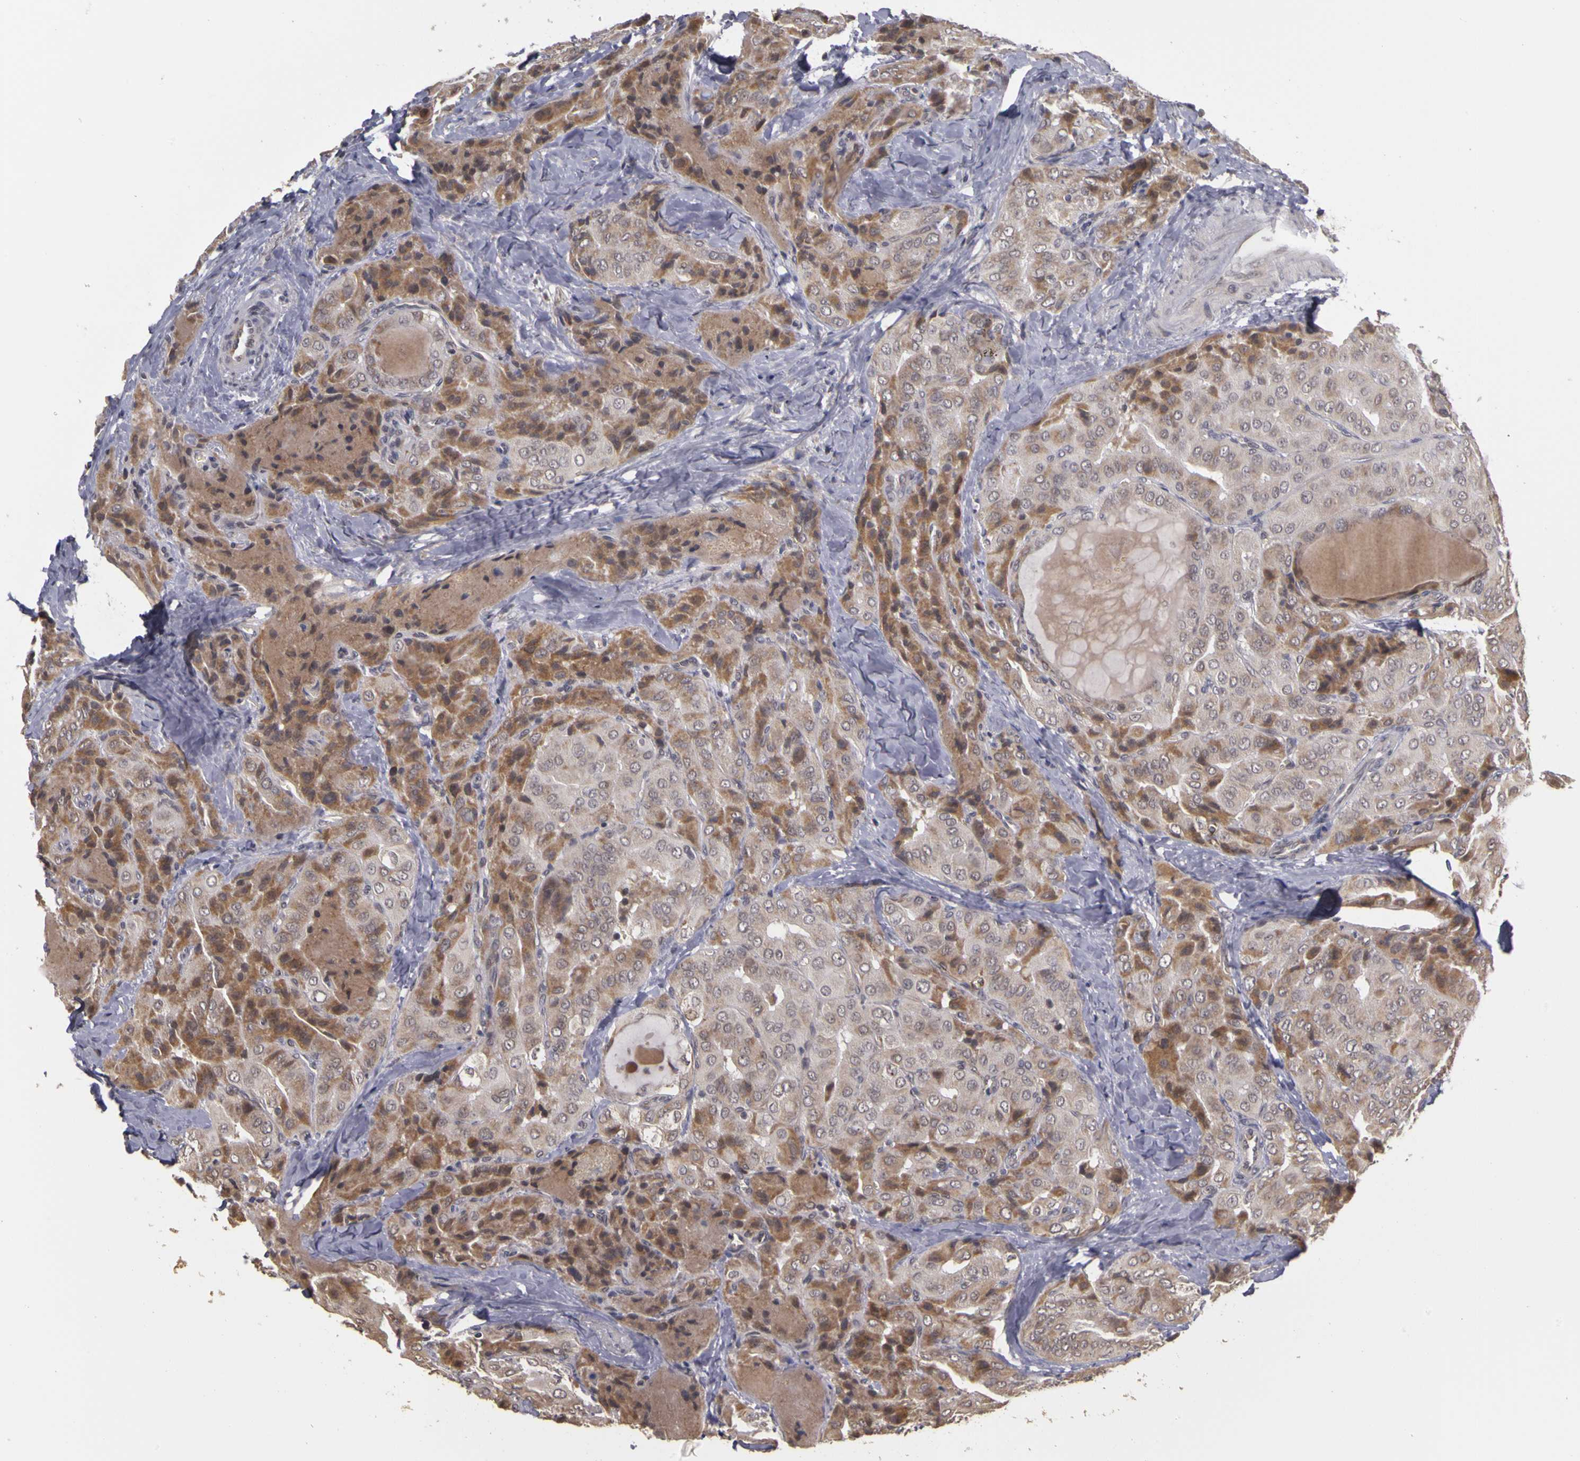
{"staining": {"intensity": "weak", "quantity": "25%-75%", "location": "cytoplasmic/membranous"}, "tissue": "thyroid cancer", "cell_type": "Tumor cells", "image_type": "cancer", "snomed": [{"axis": "morphology", "description": "Papillary adenocarcinoma, NOS"}, {"axis": "topography", "description": "Thyroid gland"}], "caption": "Thyroid cancer (papillary adenocarcinoma) stained with DAB (3,3'-diaminobenzidine) immunohistochemistry reveals low levels of weak cytoplasmic/membranous staining in about 25%-75% of tumor cells.", "gene": "FRMD7", "patient": {"sex": "female", "age": 71}}